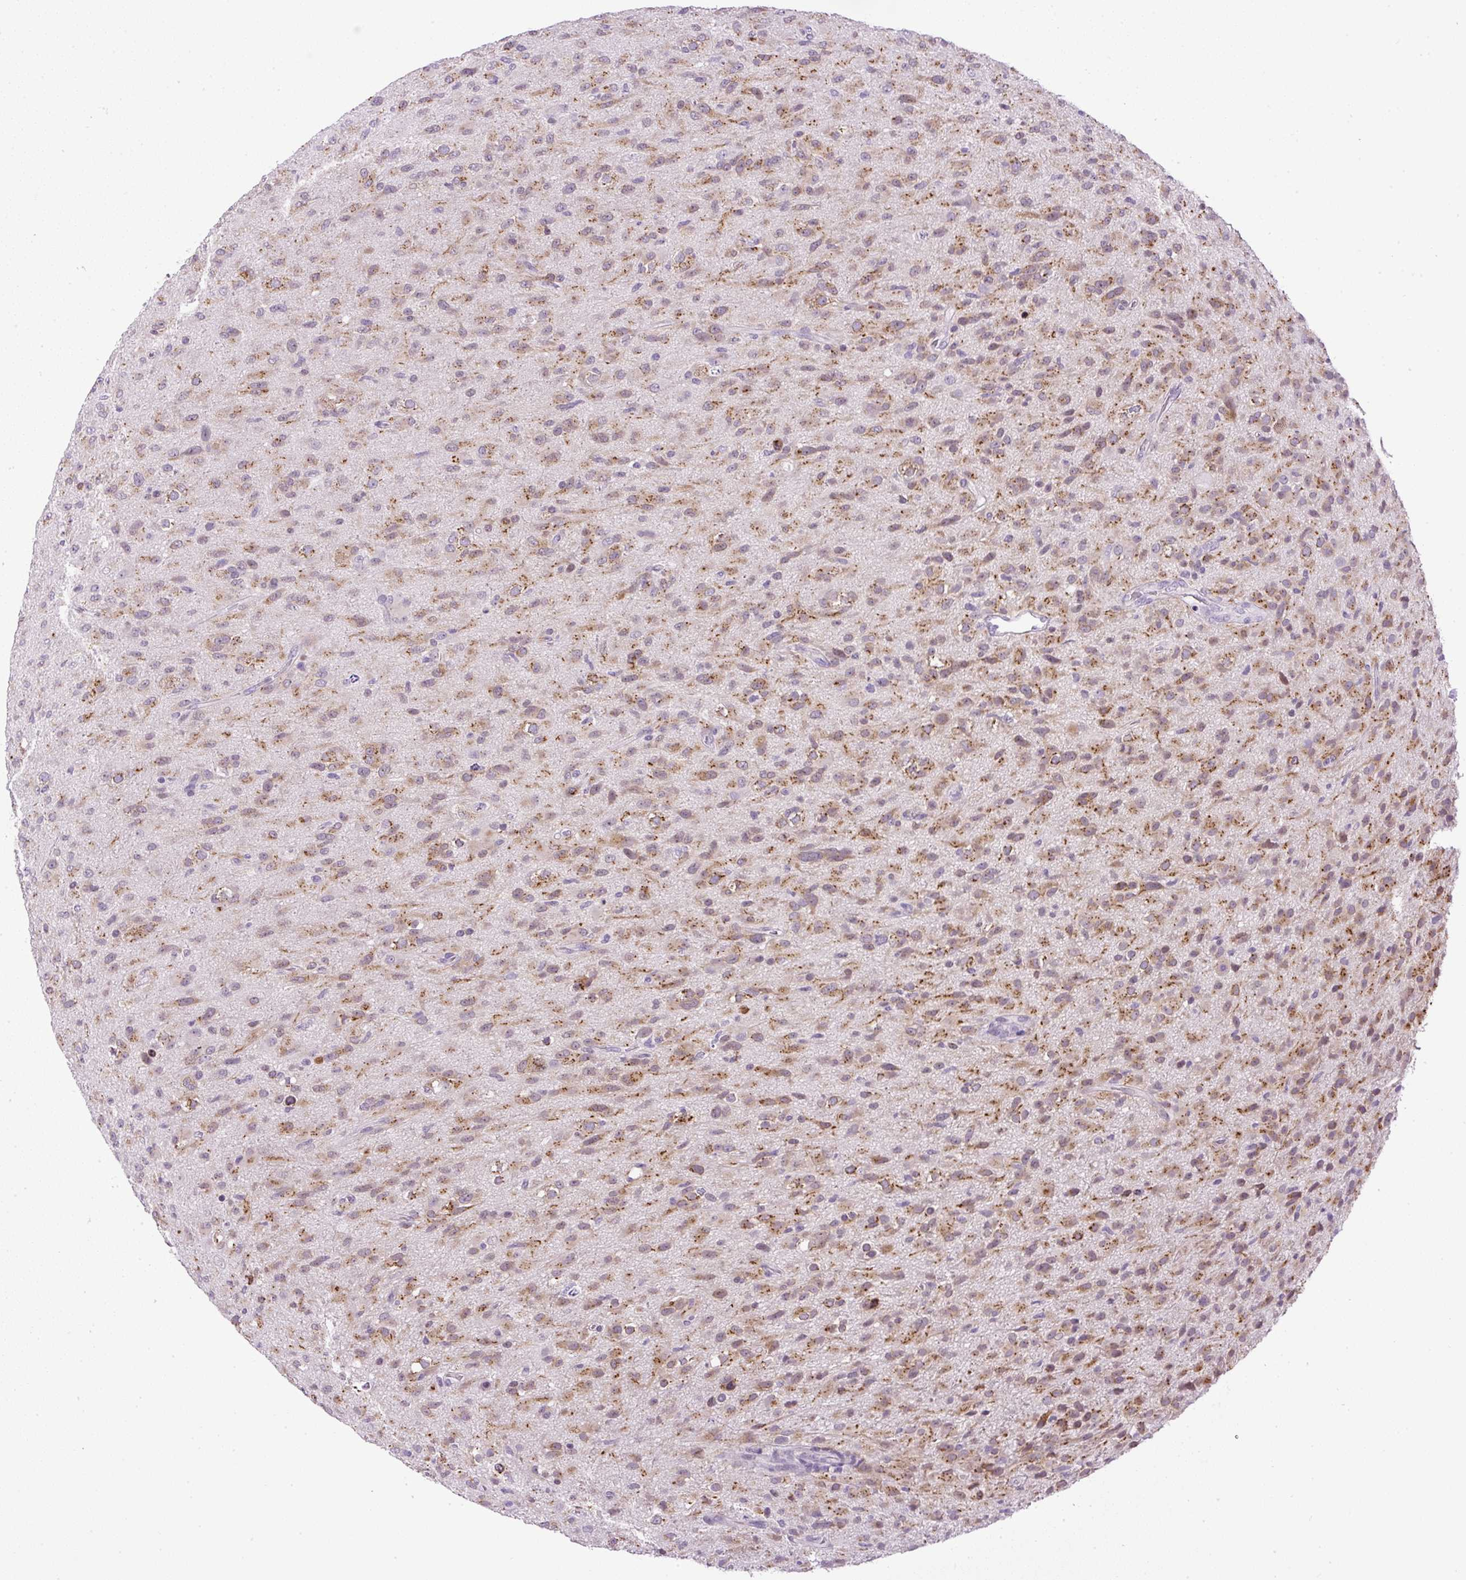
{"staining": {"intensity": "moderate", "quantity": "25%-75%", "location": "cytoplasmic/membranous"}, "tissue": "glioma", "cell_type": "Tumor cells", "image_type": "cancer", "snomed": [{"axis": "morphology", "description": "Glioma, malignant, Low grade"}, {"axis": "topography", "description": "Brain"}], "caption": "Malignant glioma (low-grade) was stained to show a protein in brown. There is medium levels of moderate cytoplasmic/membranous staining in approximately 25%-75% of tumor cells.", "gene": "RHBDD2", "patient": {"sex": "male", "age": 65}}